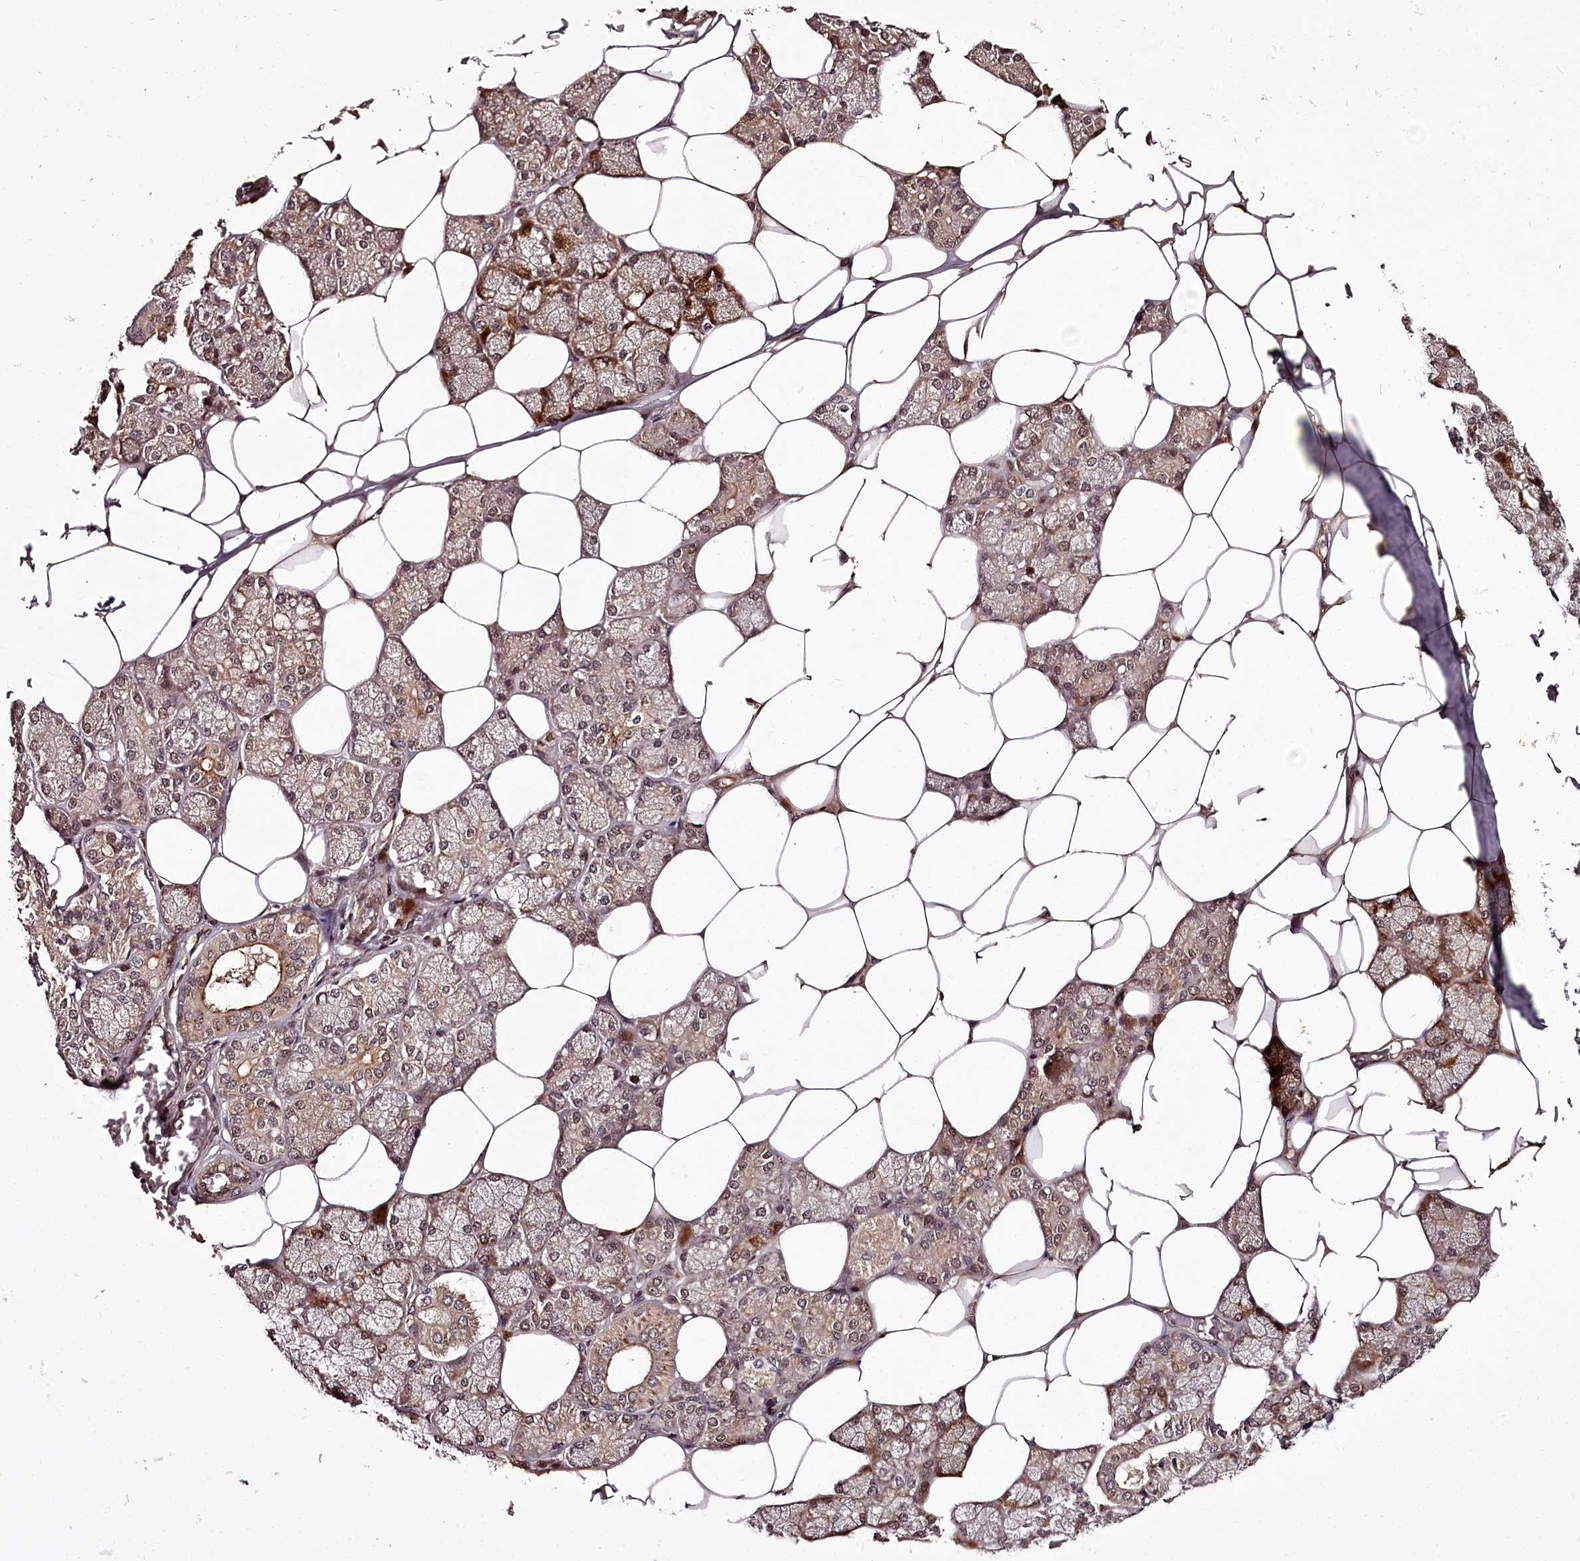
{"staining": {"intensity": "strong", "quantity": "25%-75%", "location": "cytoplasmic/membranous,nuclear"}, "tissue": "salivary gland", "cell_type": "Glandular cells", "image_type": "normal", "snomed": [{"axis": "morphology", "description": "Normal tissue, NOS"}, {"axis": "topography", "description": "Salivary gland"}], "caption": "Strong cytoplasmic/membranous,nuclear positivity is seen in about 25%-75% of glandular cells in unremarkable salivary gland.", "gene": "MAML3", "patient": {"sex": "male", "age": 62}}